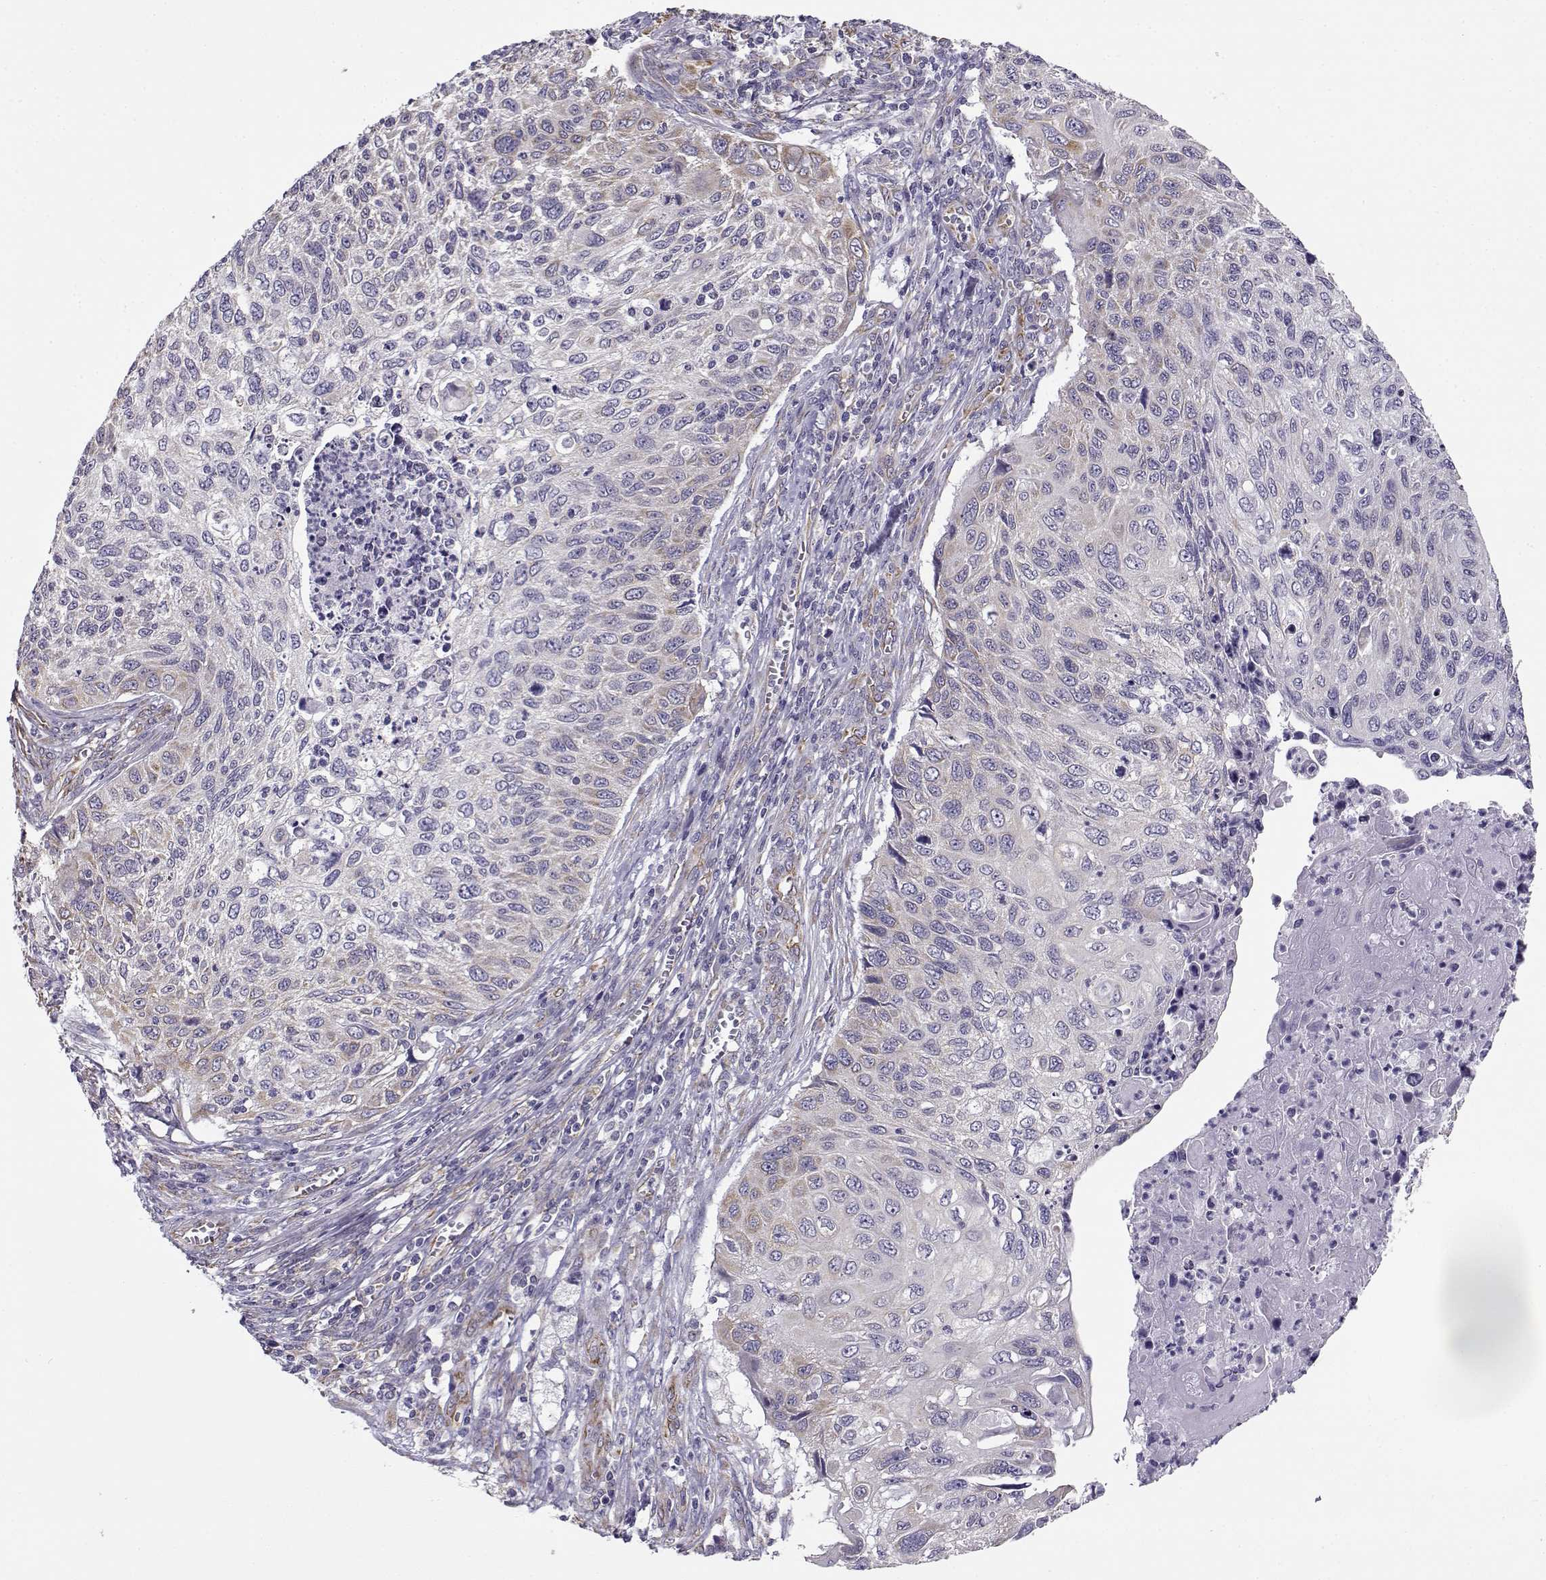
{"staining": {"intensity": "weak", "quantity": "<25%", "location": "cytoplasmic/membranous"}, "tissue": "cervical cancer", "cell_type": "Tumor cells", "image_type": "cancer", "snomed": [{"axis": "morphology", "description": "Squamous cell carcinoma, NOS"}, {"axis": "topography", "description": "Cervix"}], "caption": "Tumor cells show no significant protein positivity in cervical cancer (squamous cell carcinoma).", "gene": "BEND6", "patient": {"sex": "female", "age": 70}}